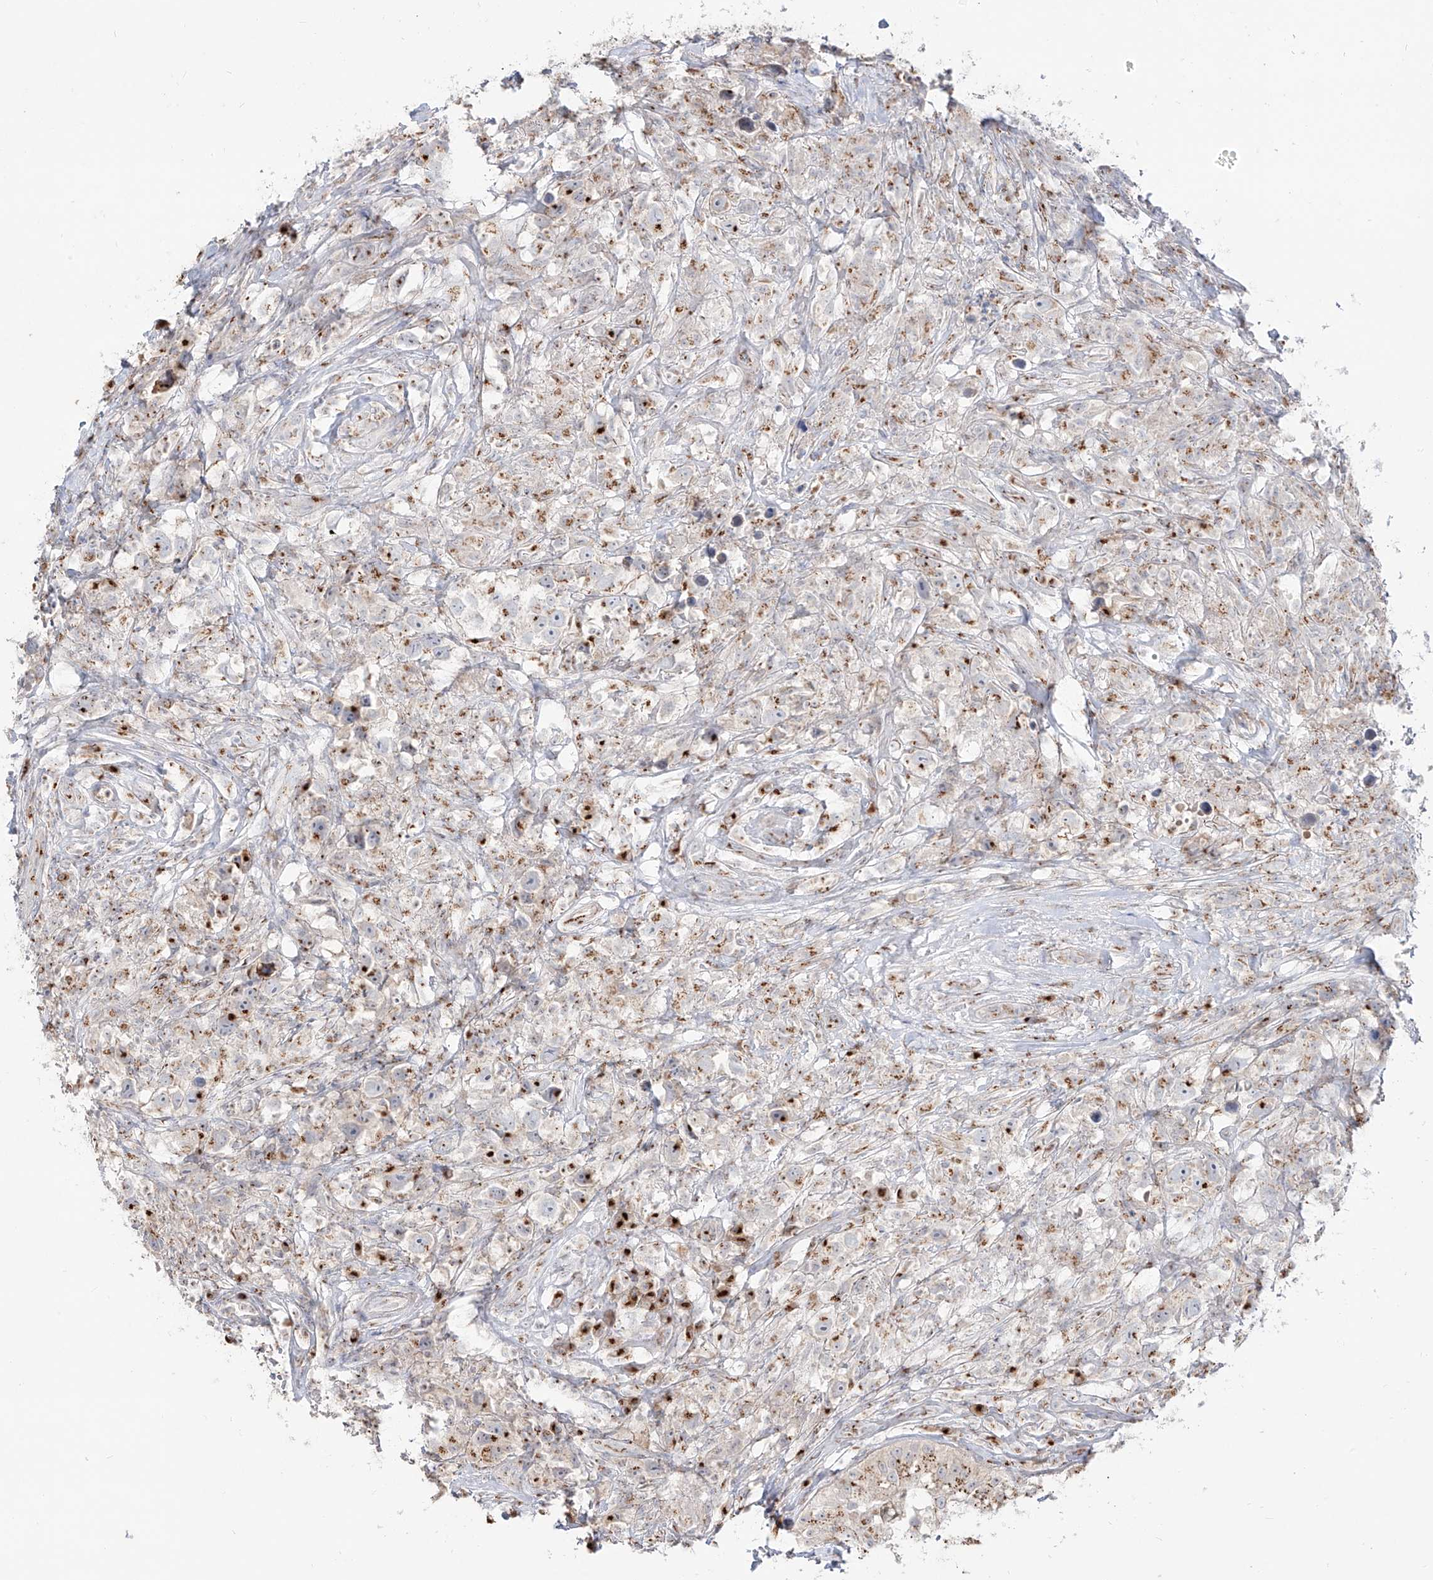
{"staining": {"intensity": "negative", "quantity": "none", "location": "none"}, "tissue": "testis cancer", "cell_type": "Tumor cells", "image_type": "cancer", "snomed": [{"axis": "morphology", "description": "Seminoma, NOS"}, {"axis": "topography", "description": "Testis"}], "caption": "Tumor cells are negative for brown protein staining in testis cancer. (Stains: DAB IHC with hematoxylin counter stain, Microscopy: brightfield microscopy at high magnification).", "gene": "BSDC1", "patient": {"sex": "male", "age": 49}}